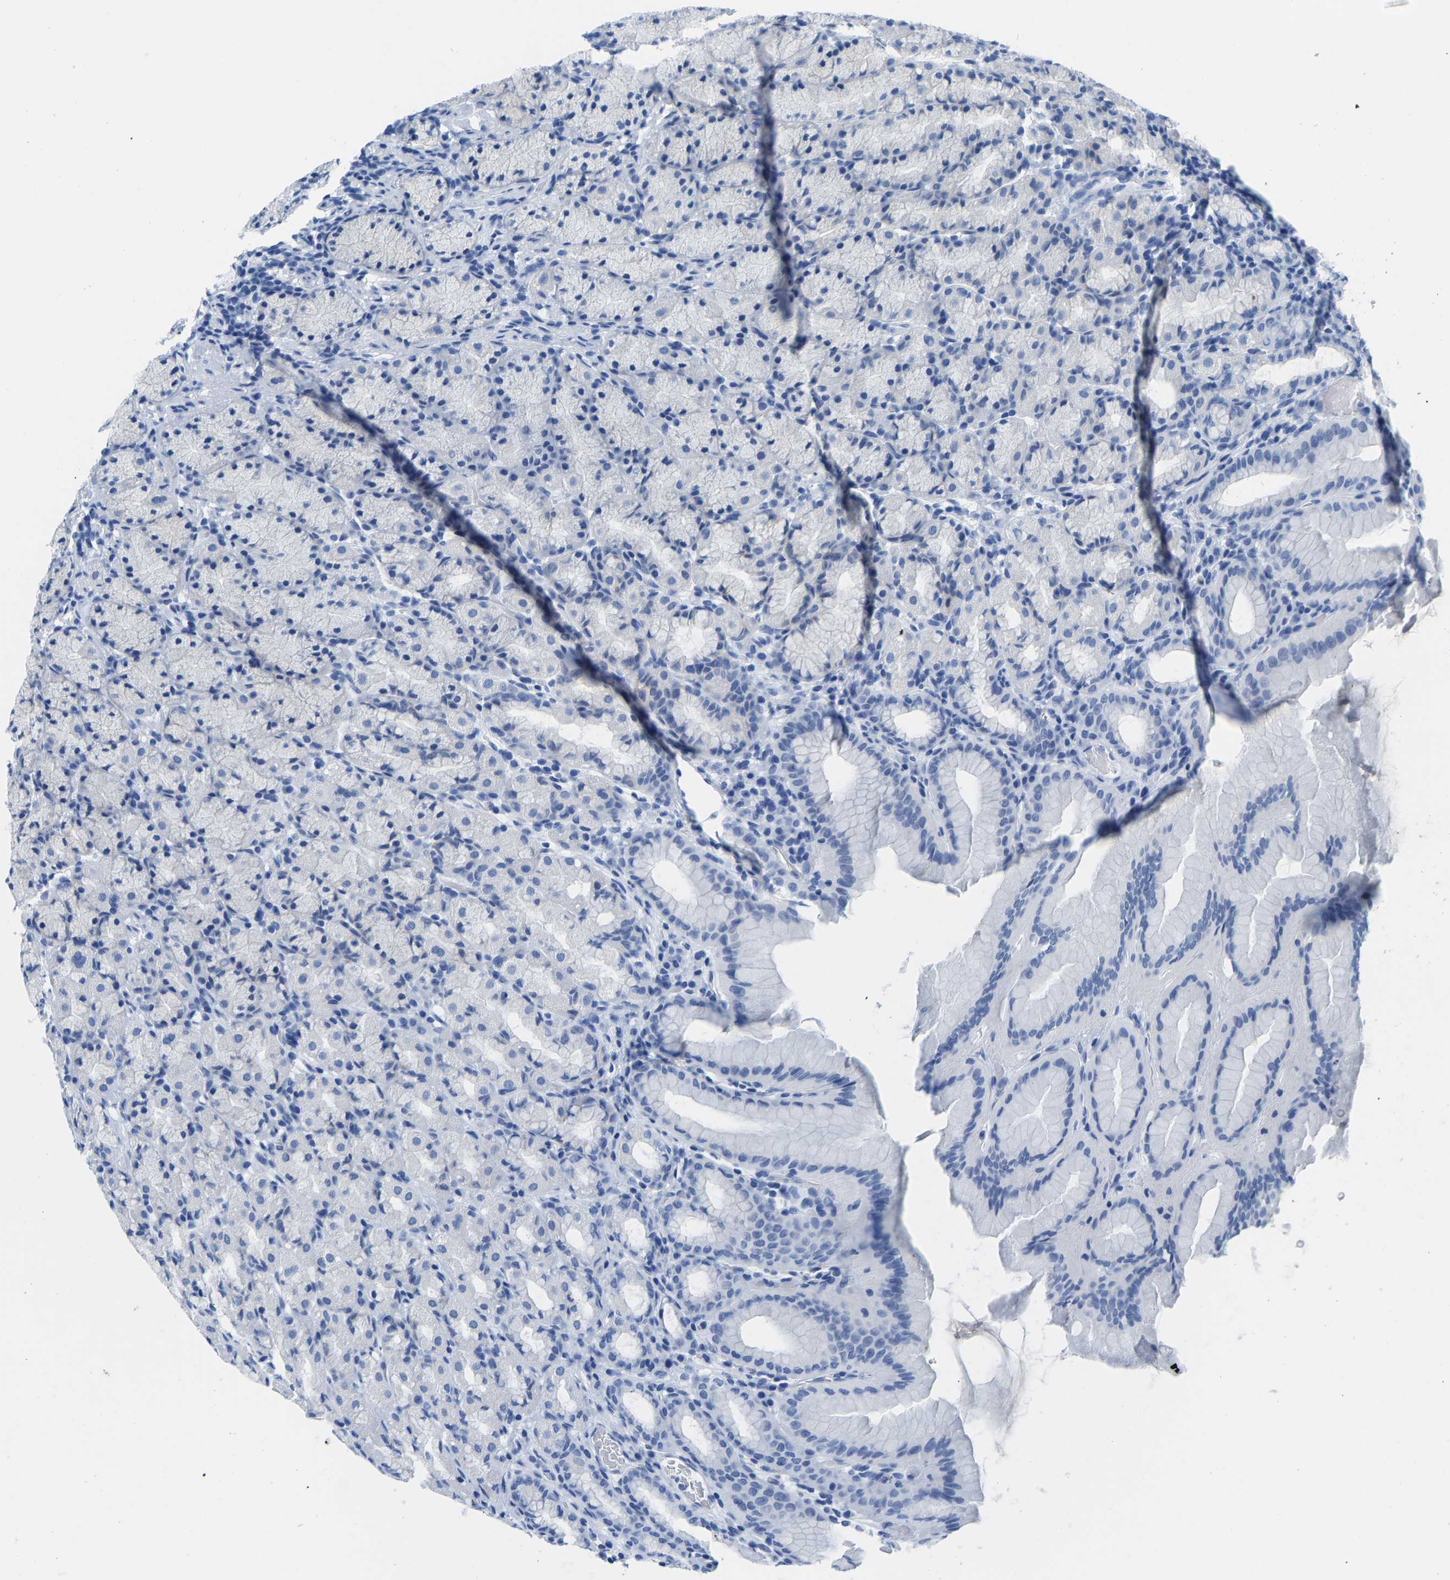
{"staining": {"intensity": "negative", "quantity": "none", "location": "none"}, "tissue": "stomach", "cell_type": "Glandular cells", "image_type": "normal", "snomed": [{"axis": "morphology", "description": "Normal tissue, NOS"}, {"axis": "topography", "description": "Stomach, upper"}], "caption": "Micrograph shows no protein positivity in glandular cells of benign stomach. (IHC, brightfield microscopy, high magnification).", "gene": "SERPINB3", "patient": {"sex": "male", "age": 68}}